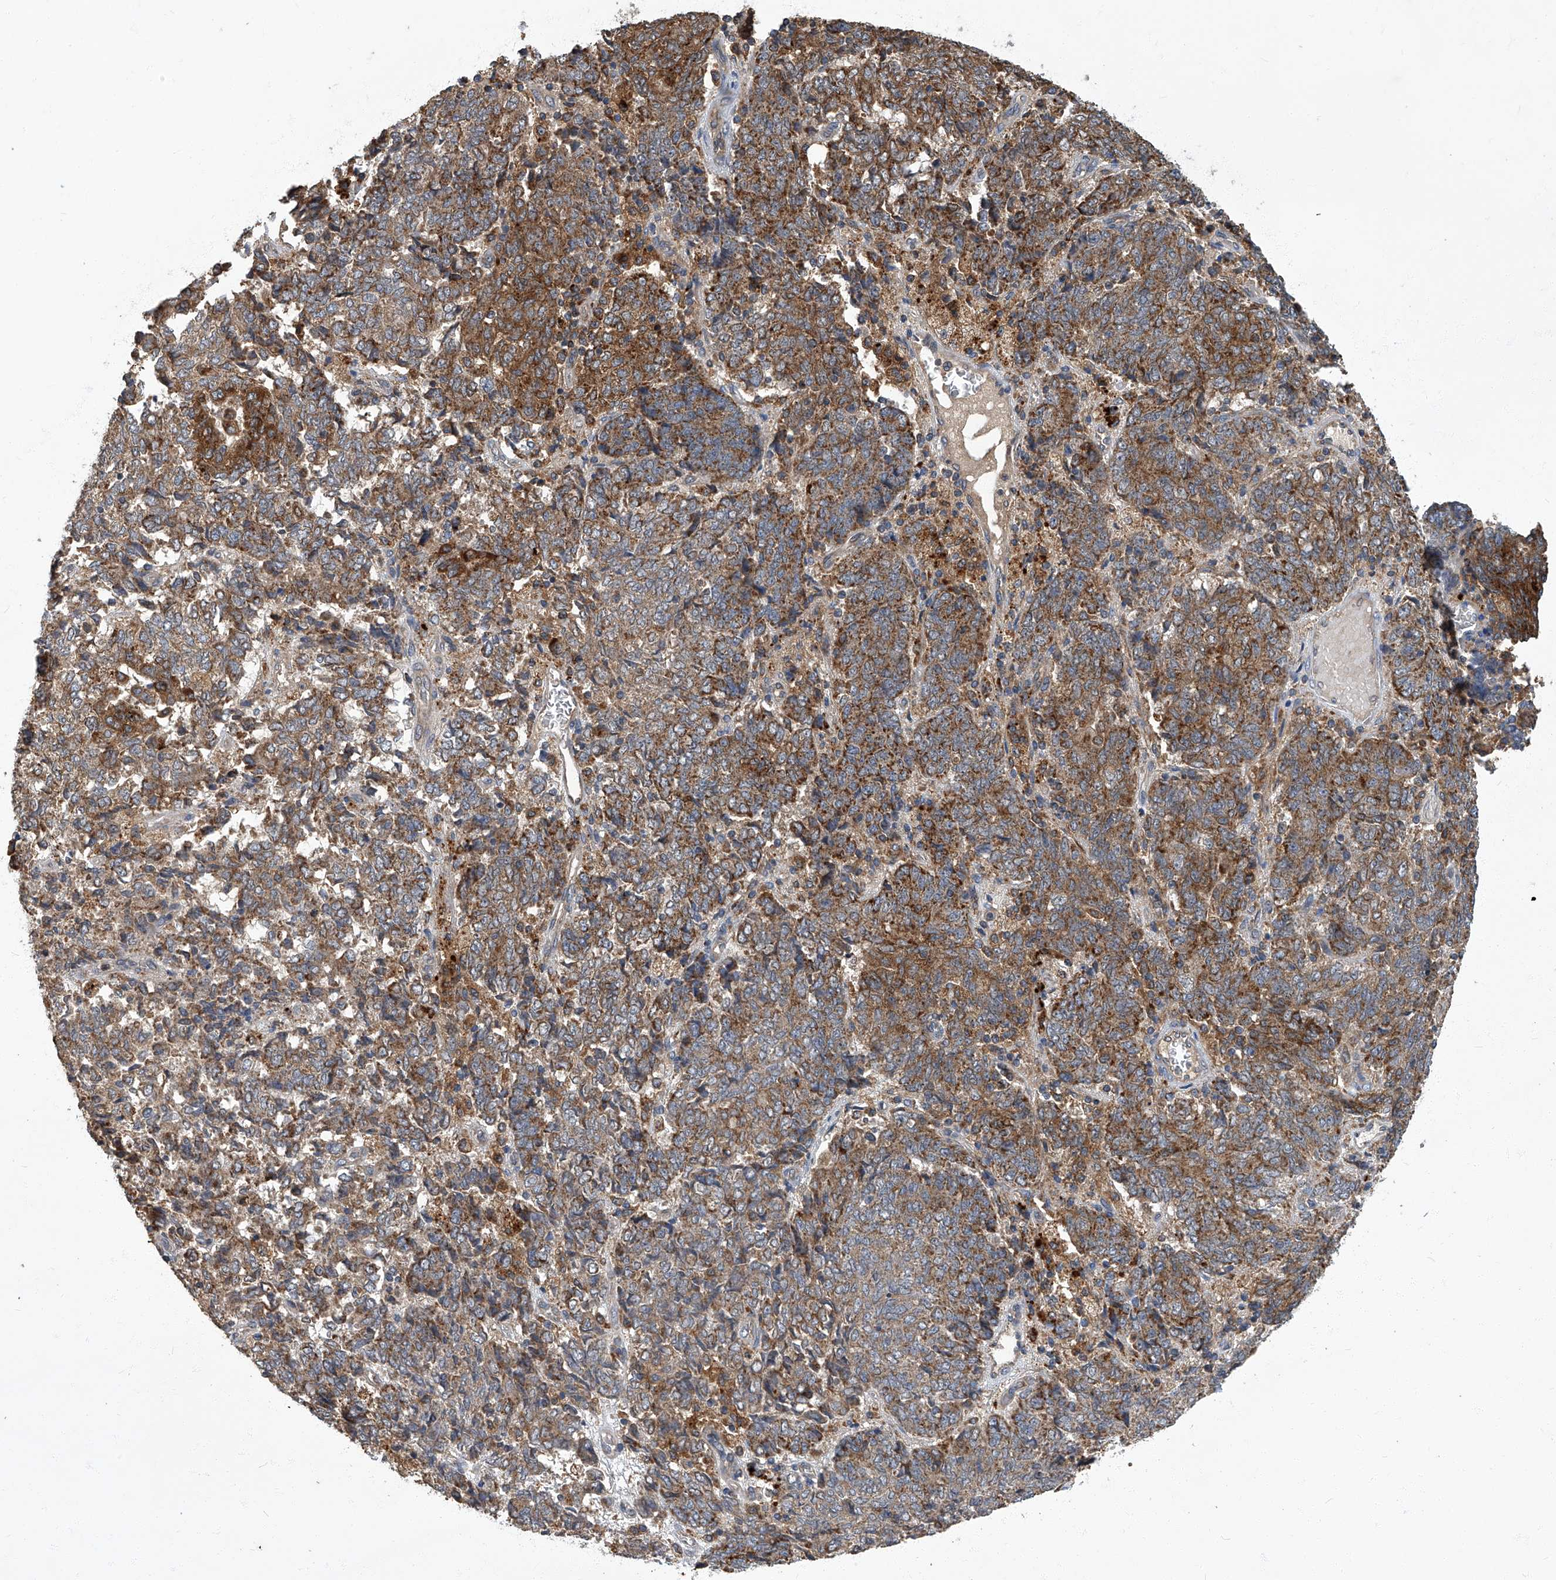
{"staining": {"intensity": "moderate", "quantity": ">75%", "location": "cytoplasmic/membranous"}, "tissue": "endometrial cancer", "cell_type": "Tumor cells", "image_type": "cancer", "snomed": [{"axis": "morphology", "description": "Adenocarcinoma, NOS"}, {"axis": "topography", "description": "Endometrium"}], "caption": "Approximately >75% of tumor cells in human endometrial cancer (adenocarcinoma) exhibit moderate cytoplasmic/membranous protein staining as visualized by brown immunohistochemical staining.", "gene": "TNFRSF13B", "patient": {"sex": "female", "age": 80}}